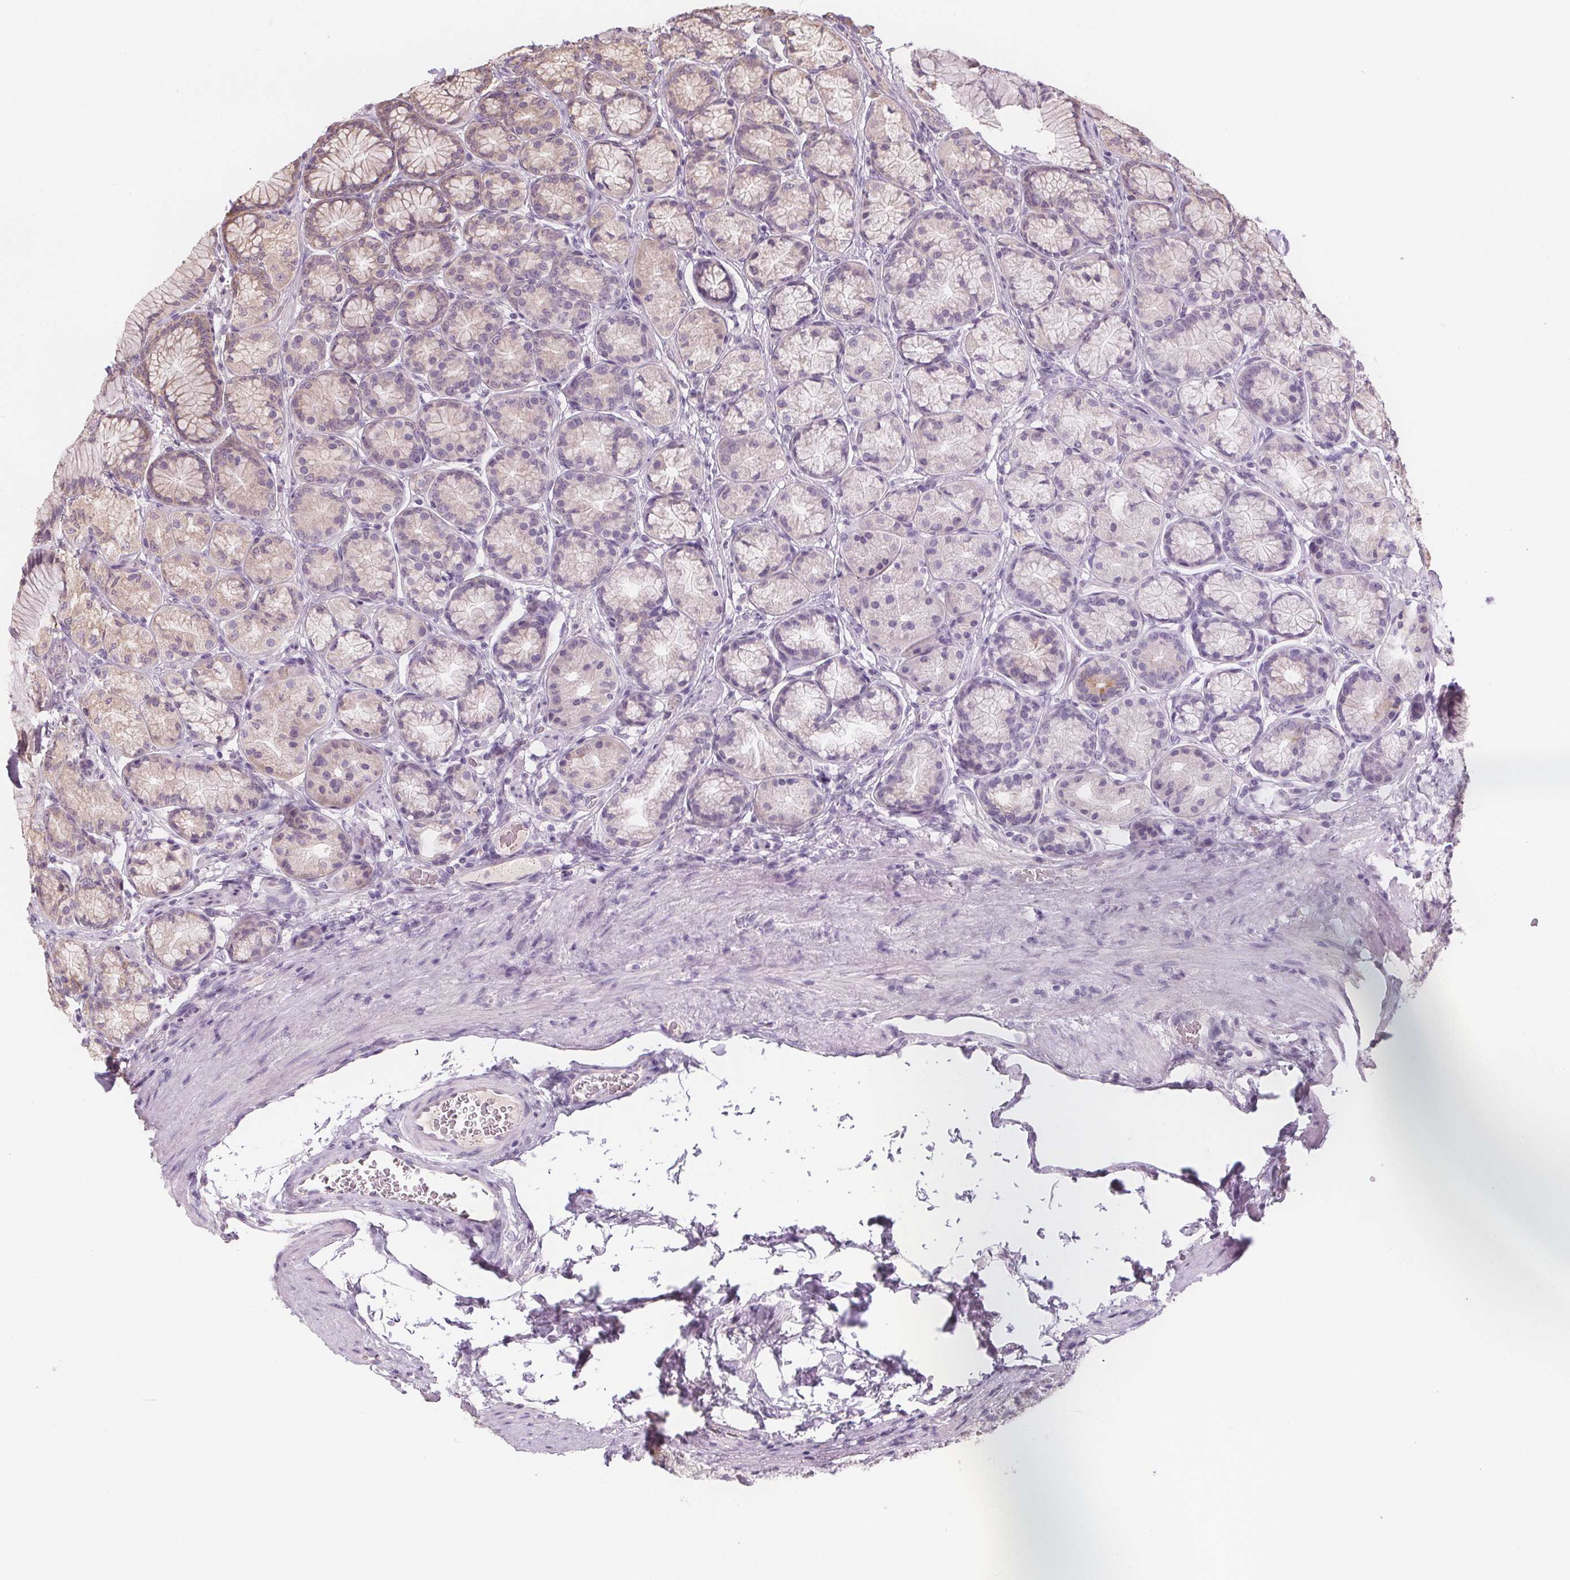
{"staining": {"intensity": "weak", "quantity": "<25%", "location": "cytoplasmic/membranous"}, "tissue": "stomach", "cell_type": "Glandular cells", "image_type": "normal", "snomed": [{"axis": "morphology", "description": "Normal tissue, NOS"}, {"axis": "morphology", "description": "Adenocarcinoma, NOS"}, {"axis": "morphology", "description": "Adenocarcinoma, High grade"}, {"axis": "topography", "description": "Stomach, upper"}, {"axis": "topography", "description": "Stomach"}], "caption": "Protein analysis of benign stomach shows no significant positivity in glandular cells.", "gene": "TMEM80", "patient": {"sex": "female", "age": 65}}